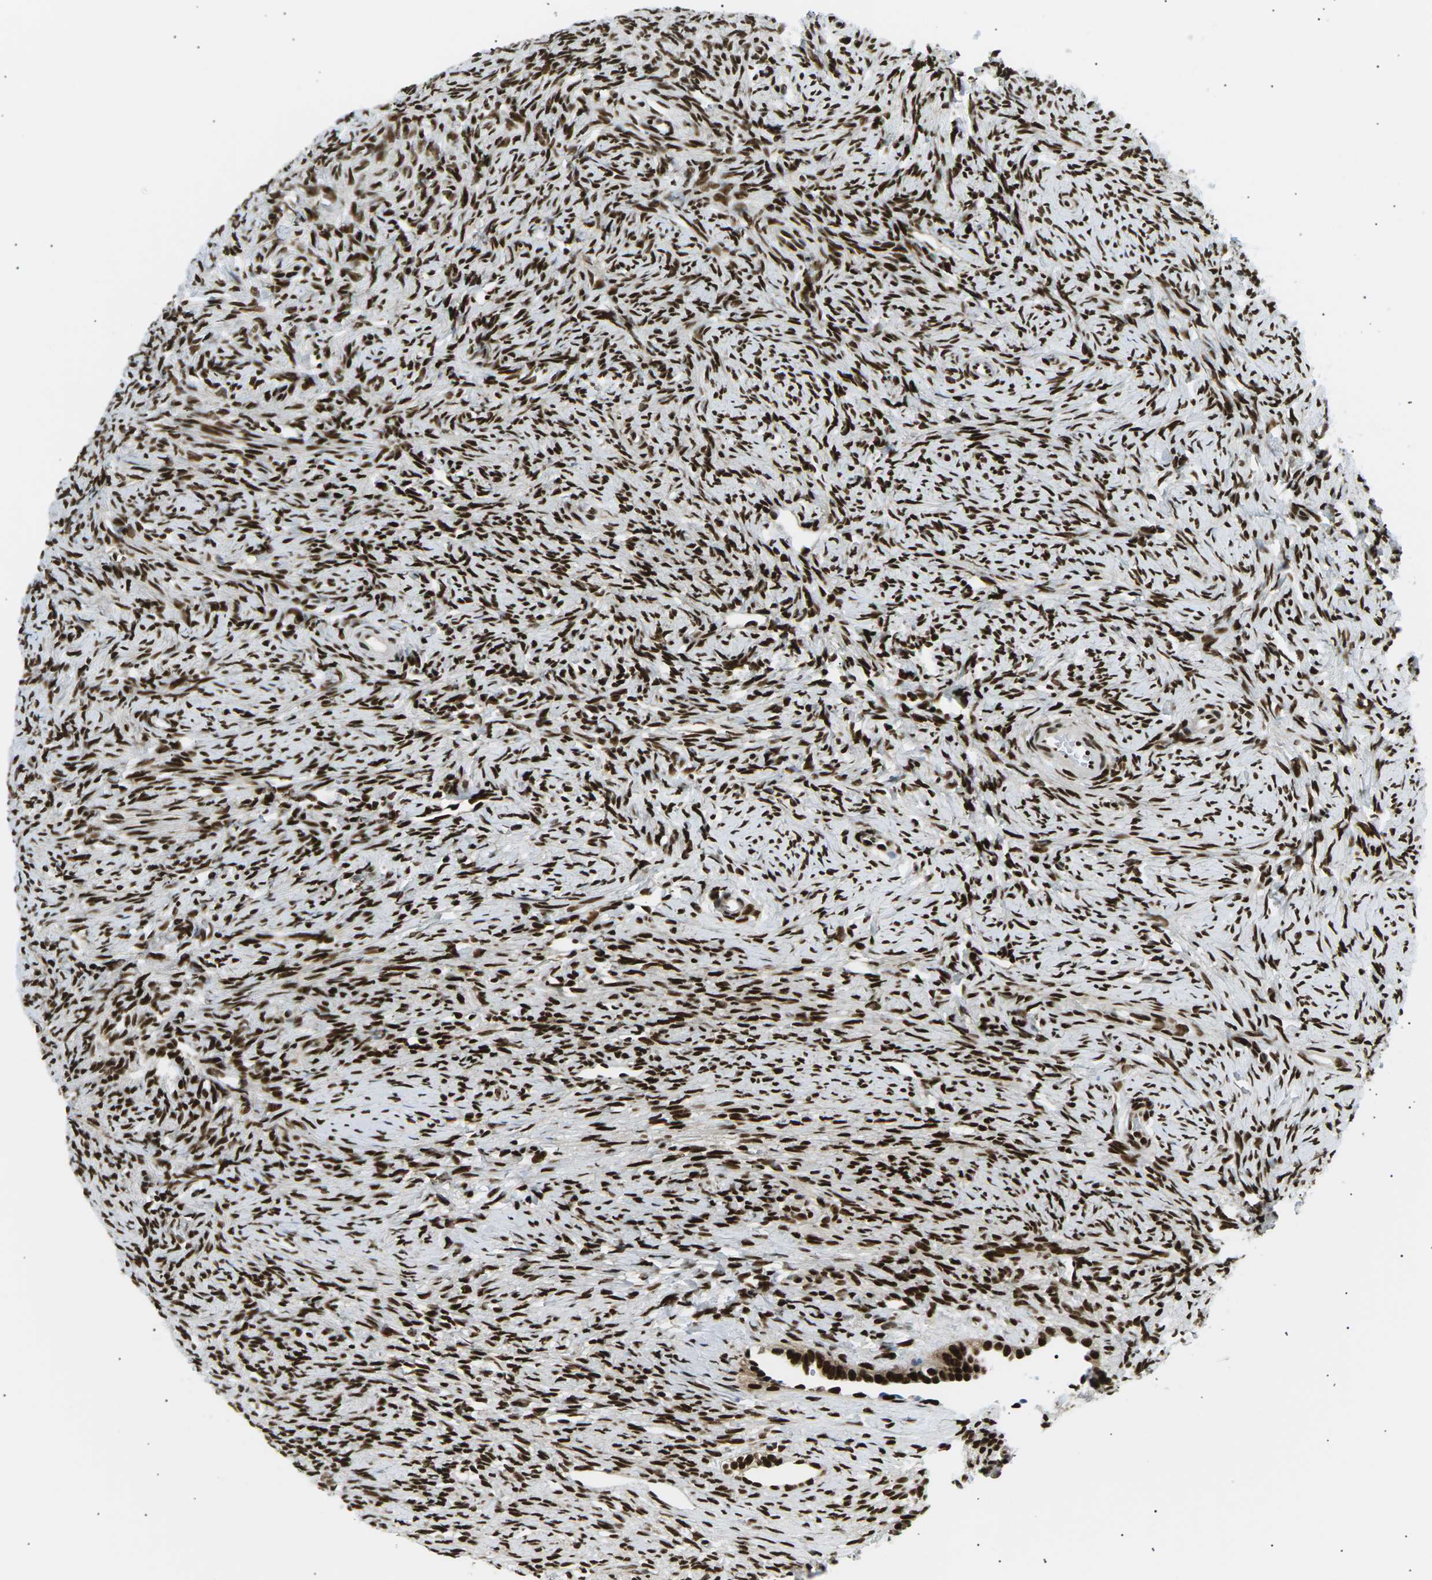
{"staining": {"intensity": "strong", "quantity": ">75%", "location": "cytoplasmic/membranous,nuclear"}, "tissue": "ovary", "cell_type": "Follicle cells", "image_type": "normal", "snomed": [{"axis": "morphology", "description": "Normal tissue, NOS"}, {"axis": "topography", "description": "Ovary"}], "caption": "The image displays staining of unremarkable ovary, revealing strong cytoplasmic/membranous,nuclear protein expression (brown color) within follicle cells.", "gene": "RPA2", "patient": {"sex": "female", "age": 33}}